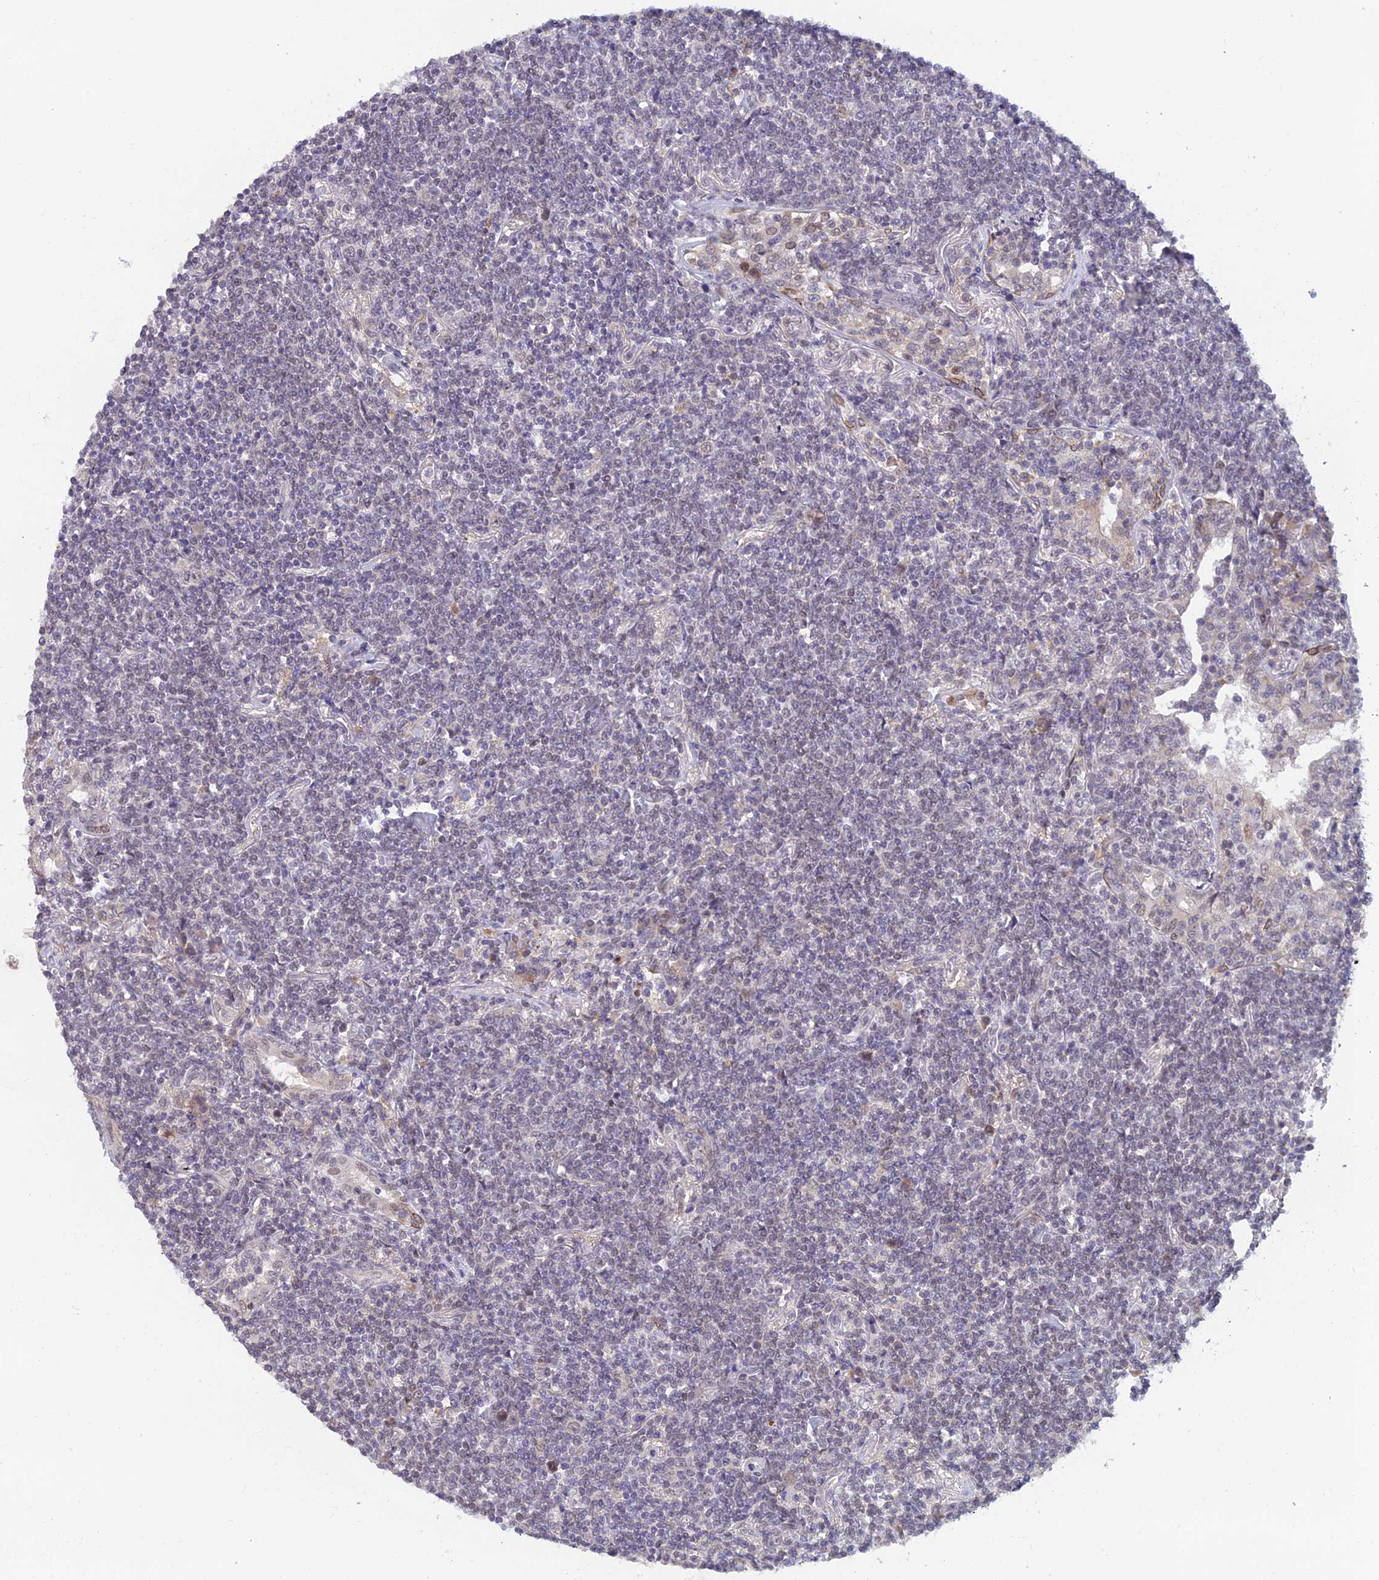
{"staining": {"intensity": "negative", "quantity": "none", "location": "none"}, "tissue": "lymphoma", "cell_type": "Tumor cells", "image_type": "cancer", "snomed": [{"axis": "morphology", "description": "Malignant lymphoma, non-Hodgkin's type, Low grade"}, {"axis": "topography", "description": "Lung"}], "caption": "Tumor cells show no significant protein expression in lymphoma.", "gene": "FASTKD5", "patient": {"sex": "female", "age": 71}}